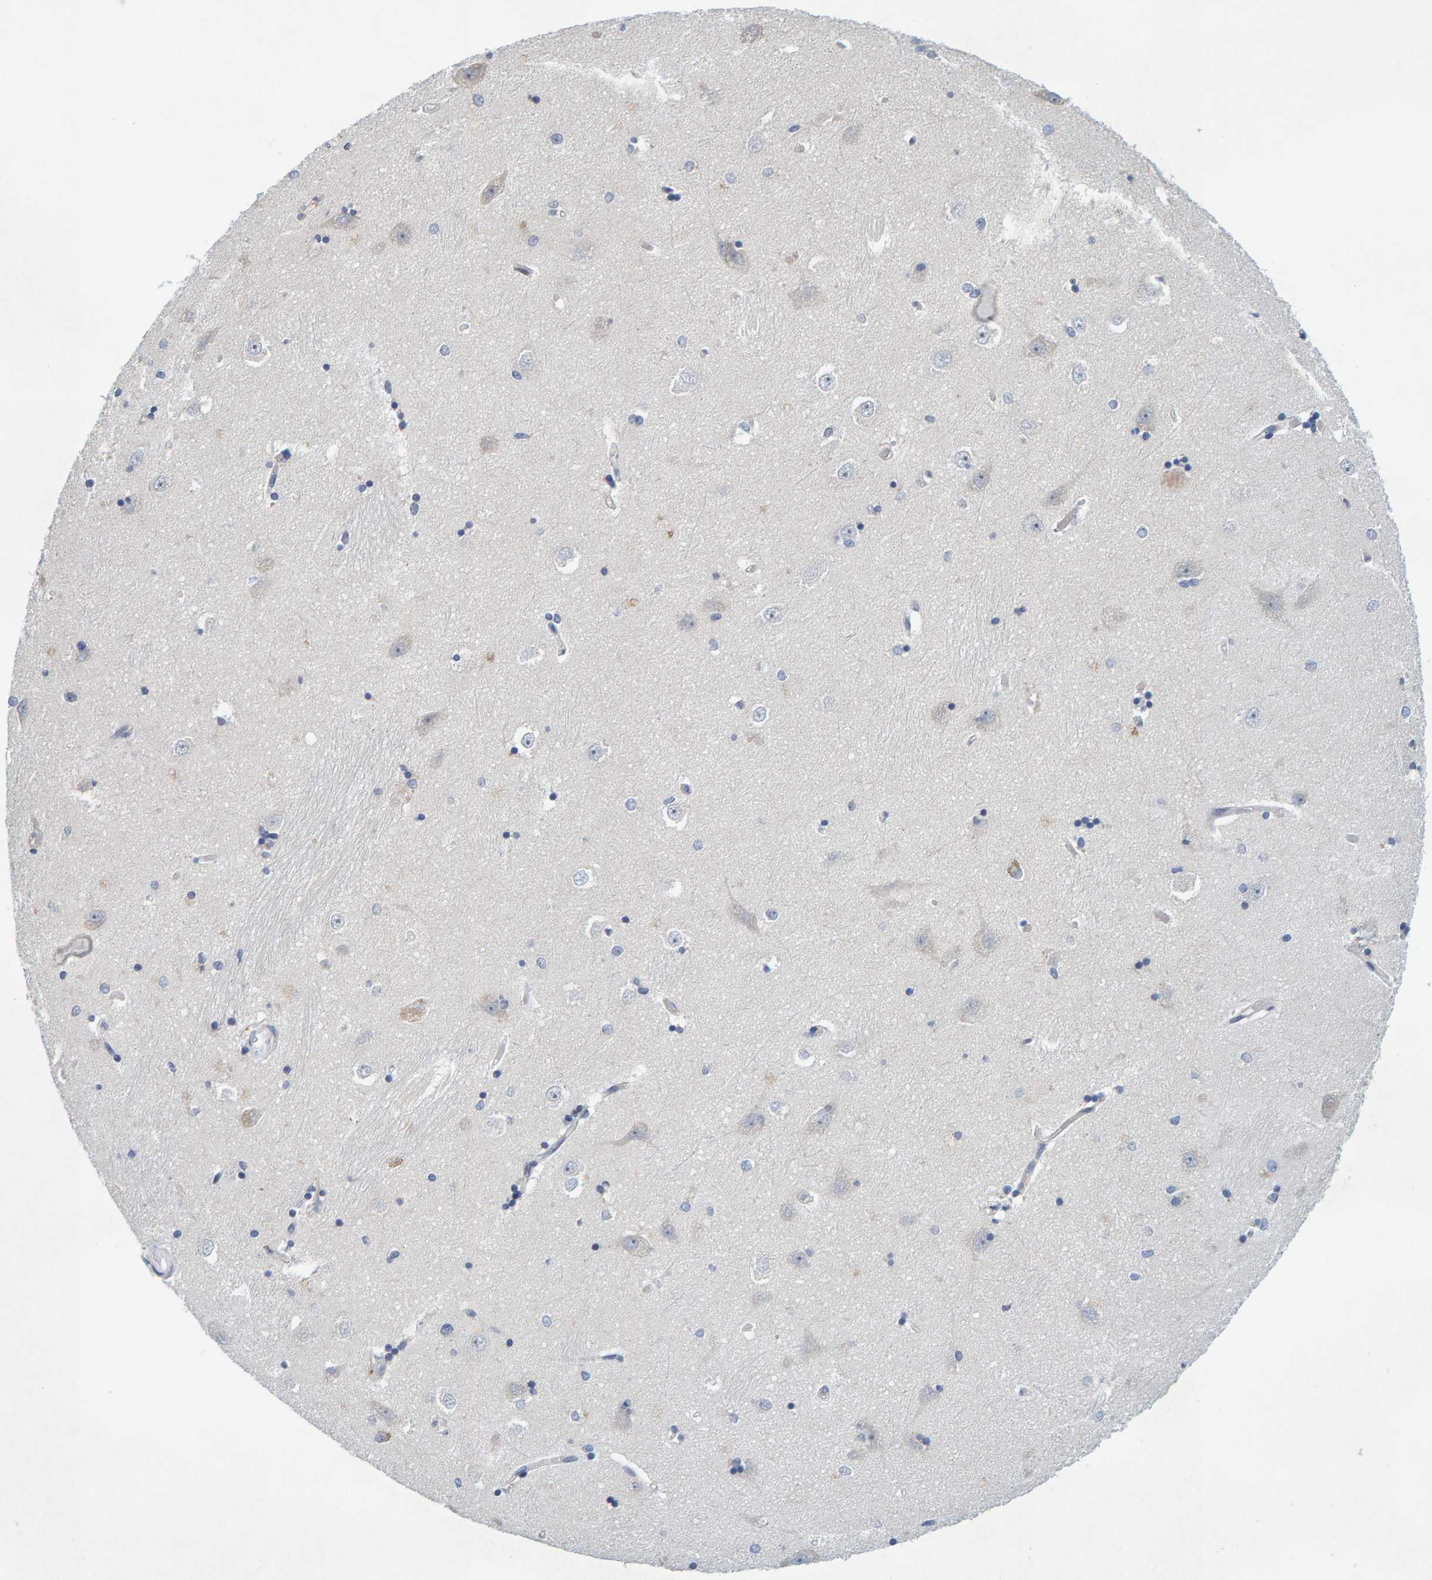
{"staining": {"intensity": "negative", "quantity": "none", "location": "none"}, "tissue": "hippocampus", "cell_type": "Glial cells", "image_type": "normal", "snomed": [{"axis": "morphology", "description": "Normal tissue, NOS"}, {"axis": "topography", "description": "Hippocampus"}], "caption": "Immunohistochemical staining of normal hippocampus demonstrates no significant expression in glial cells. (DAB immunohistochemistry visualized using brightfield microscopy, high magnification).", "gene": "ZNF77", "patient": {"sex": "male", "age": 45}}